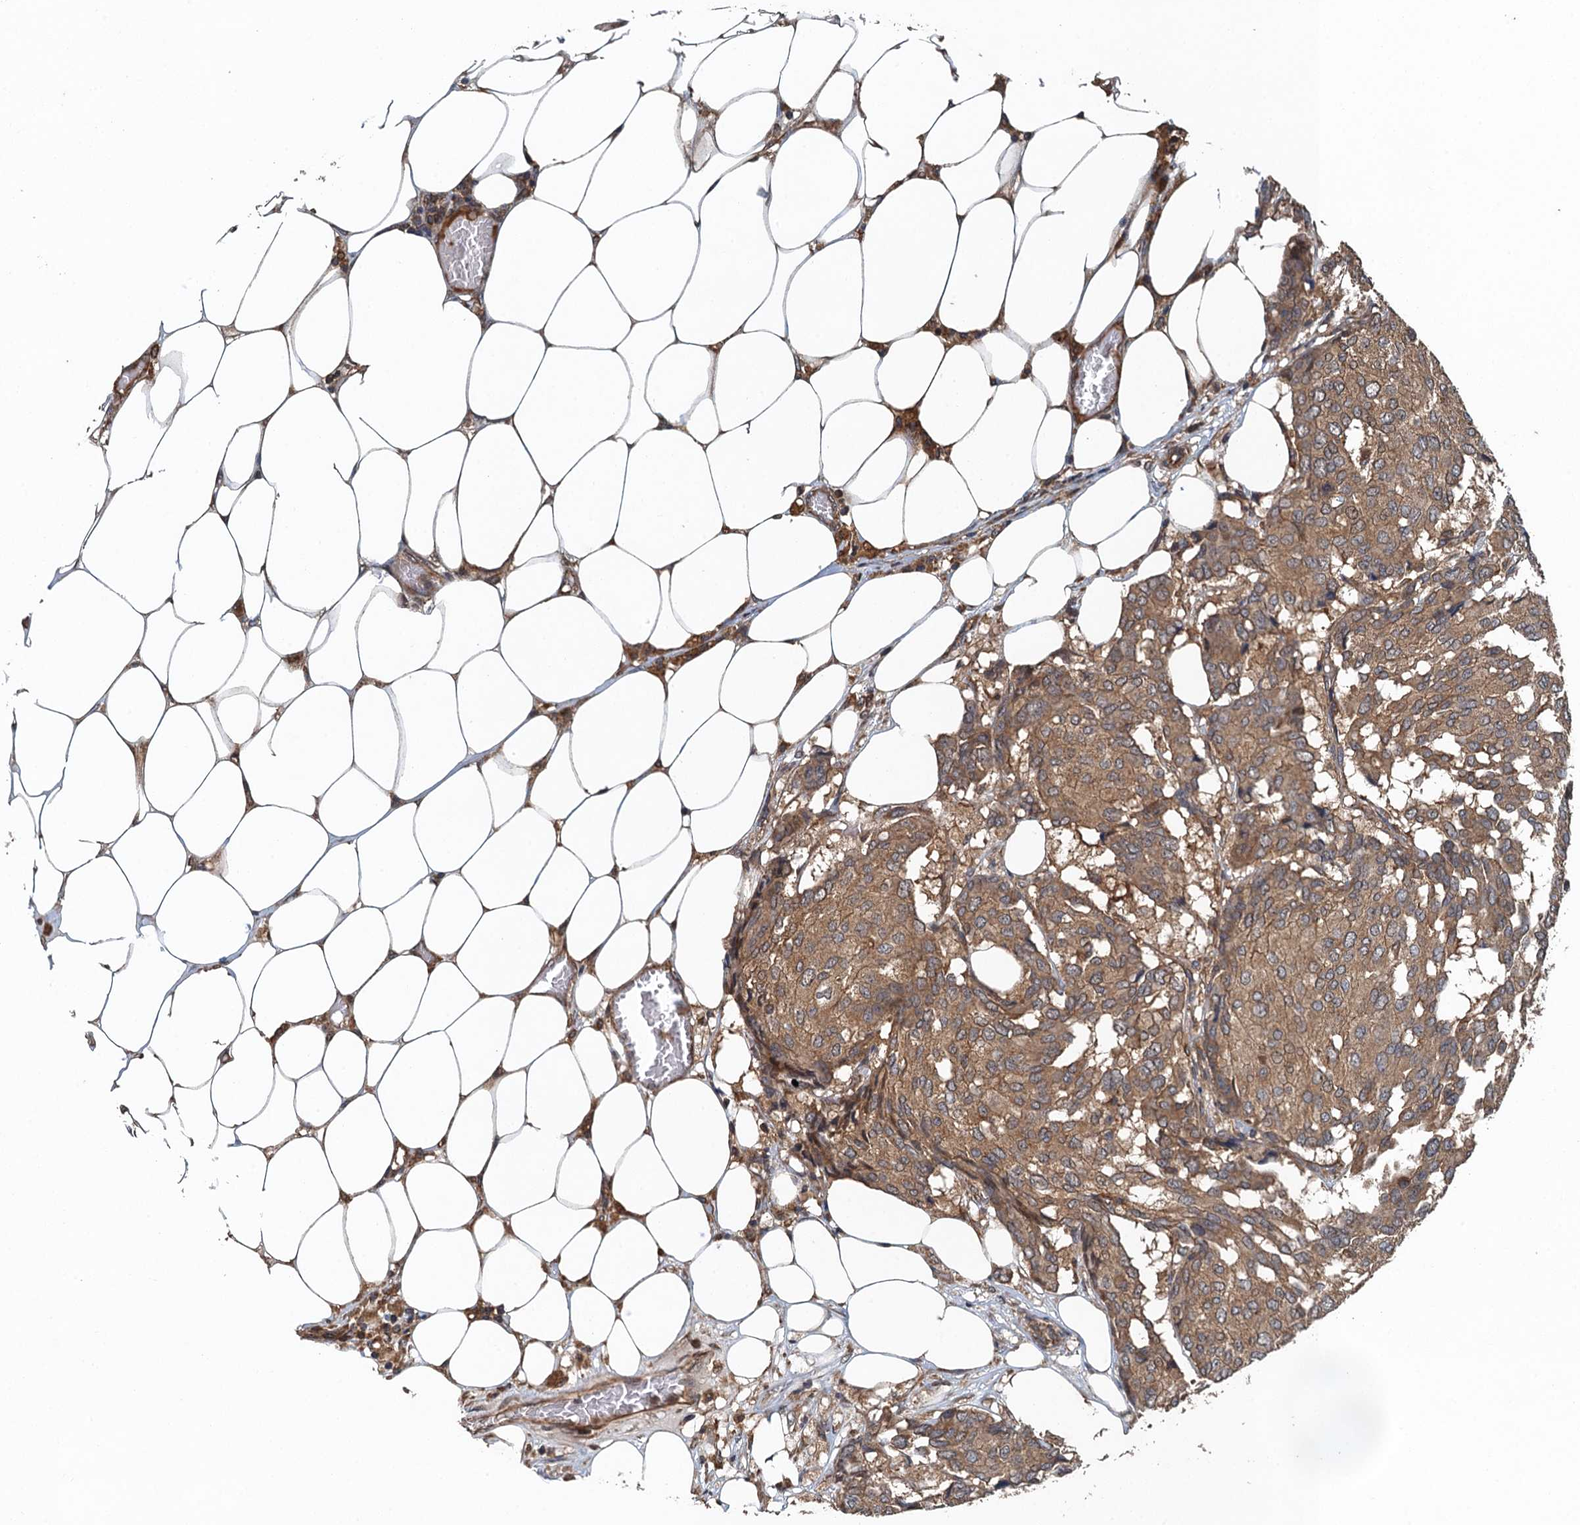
{"staining": {"intensity": "moderate", "quantity": ">75%", "location": "cytoplasmic/membranous"}, "tissue": "breast cancer", "cell_type": "Tumor cells", "image_type": "cancer", "snomed": [{"axis": "morphology", "description": "Duct carcinoma"}, {"axis": "topography", "description": "Breast"}], "caption": "Protein analysis of breast cancer tissue shows moderate cytoplasmic/membranous staining in approximately >75% of tumor cells.", "gene": "BORCS5", "patient": {"sex": "female", "age": 75}}